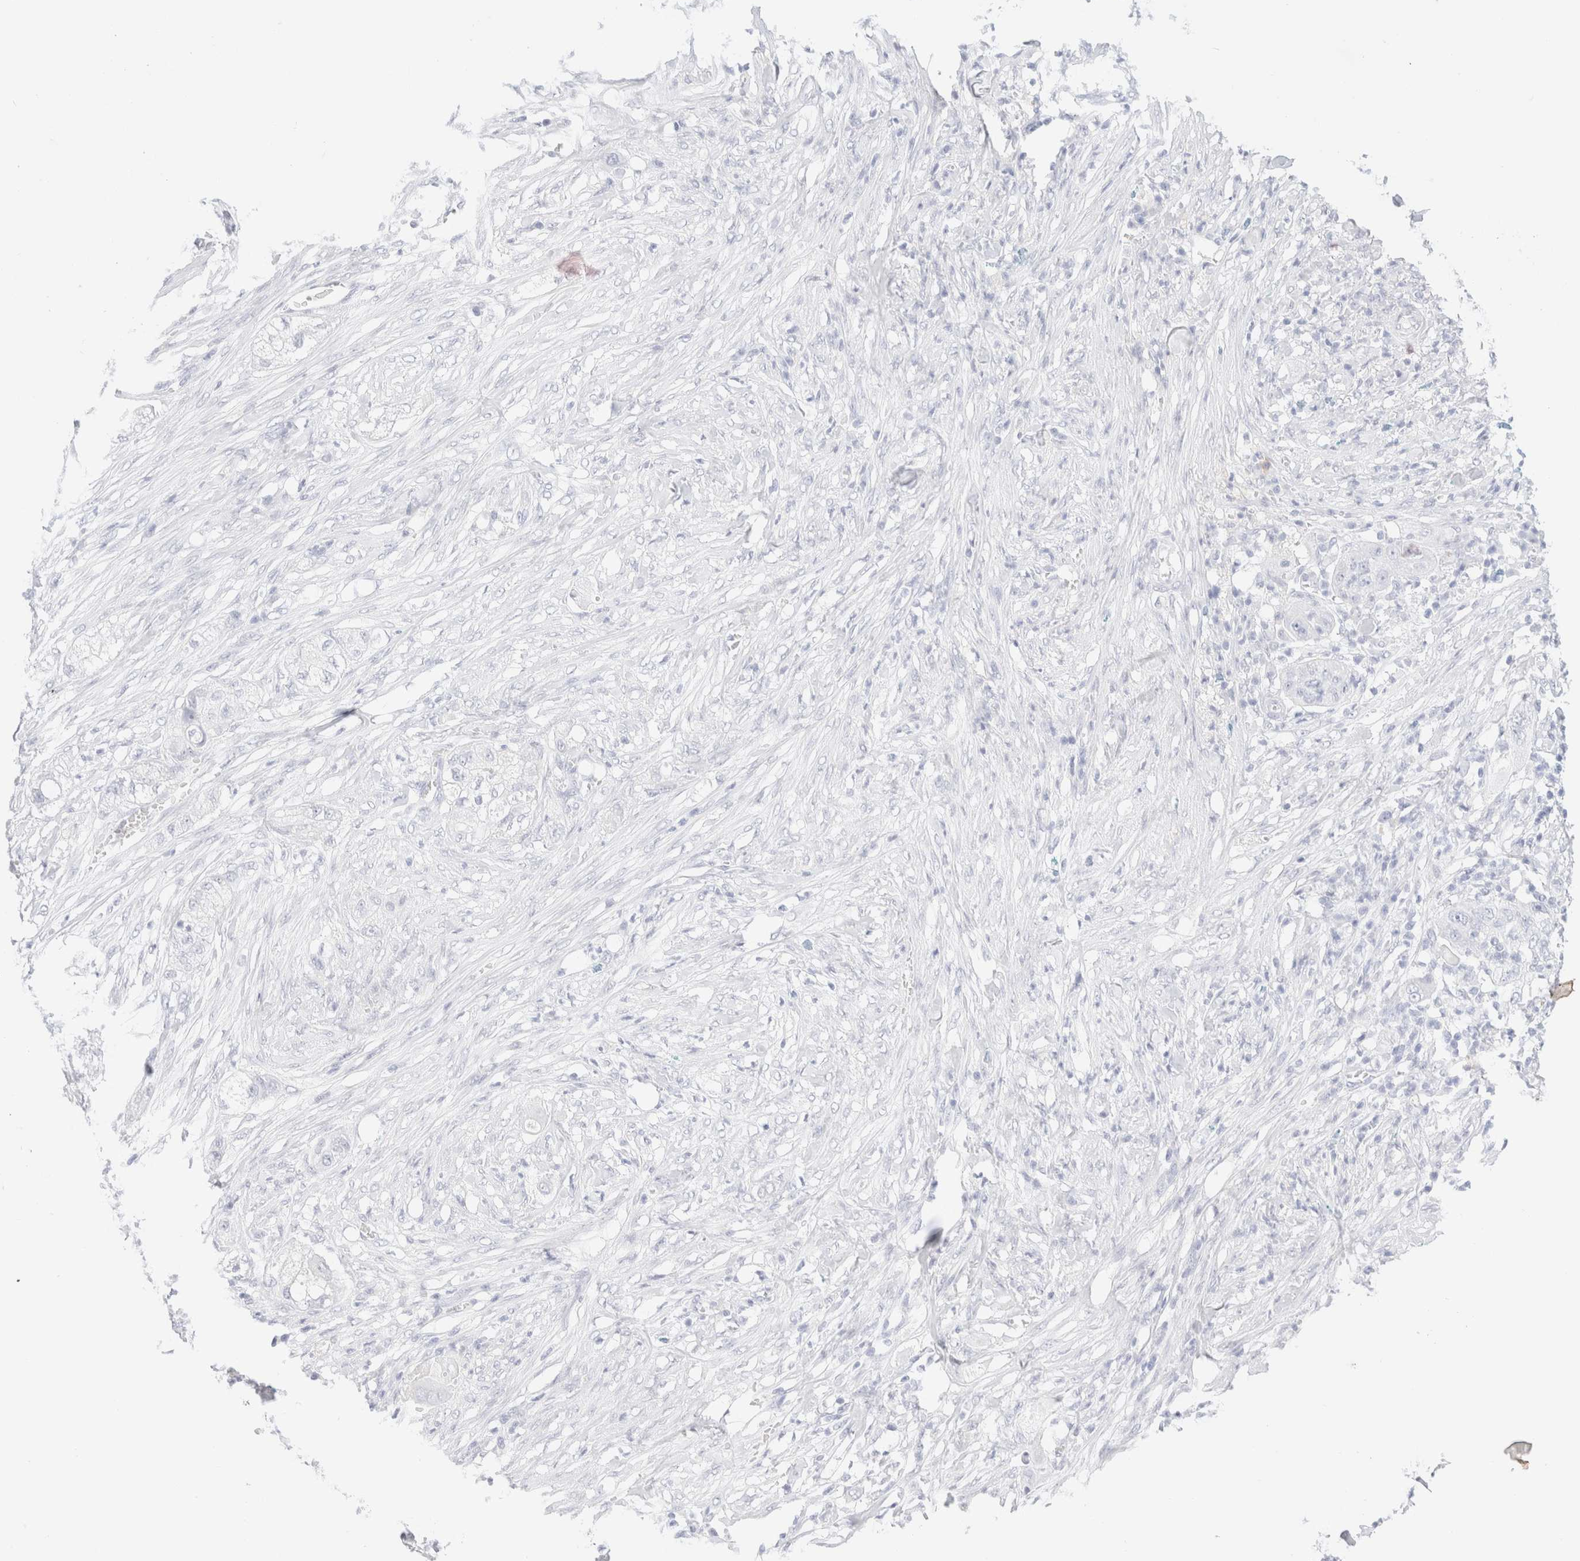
{"staining": {"intensity": "negative", "quantity": "none", "location": "none"}, "tissue": "pancreatic cancer", "cell_type": "Tumor cells", "image_type": "cancer", "snomed": [{"axis": "morphology", "description": "Adenocarcinoma, NOS"}, {"axis": "topography", "description": "Pancreas"}], "caption": "Immunohistochemistry (IHC) histopathology image of neoplastic tissue: human pancreatic cancer (adenocarcinoma) stained with DAB displays no significant protein positivity in tumor cells.", "gene": "KRT15", "patient": {"sex": "female", "age": 78}}